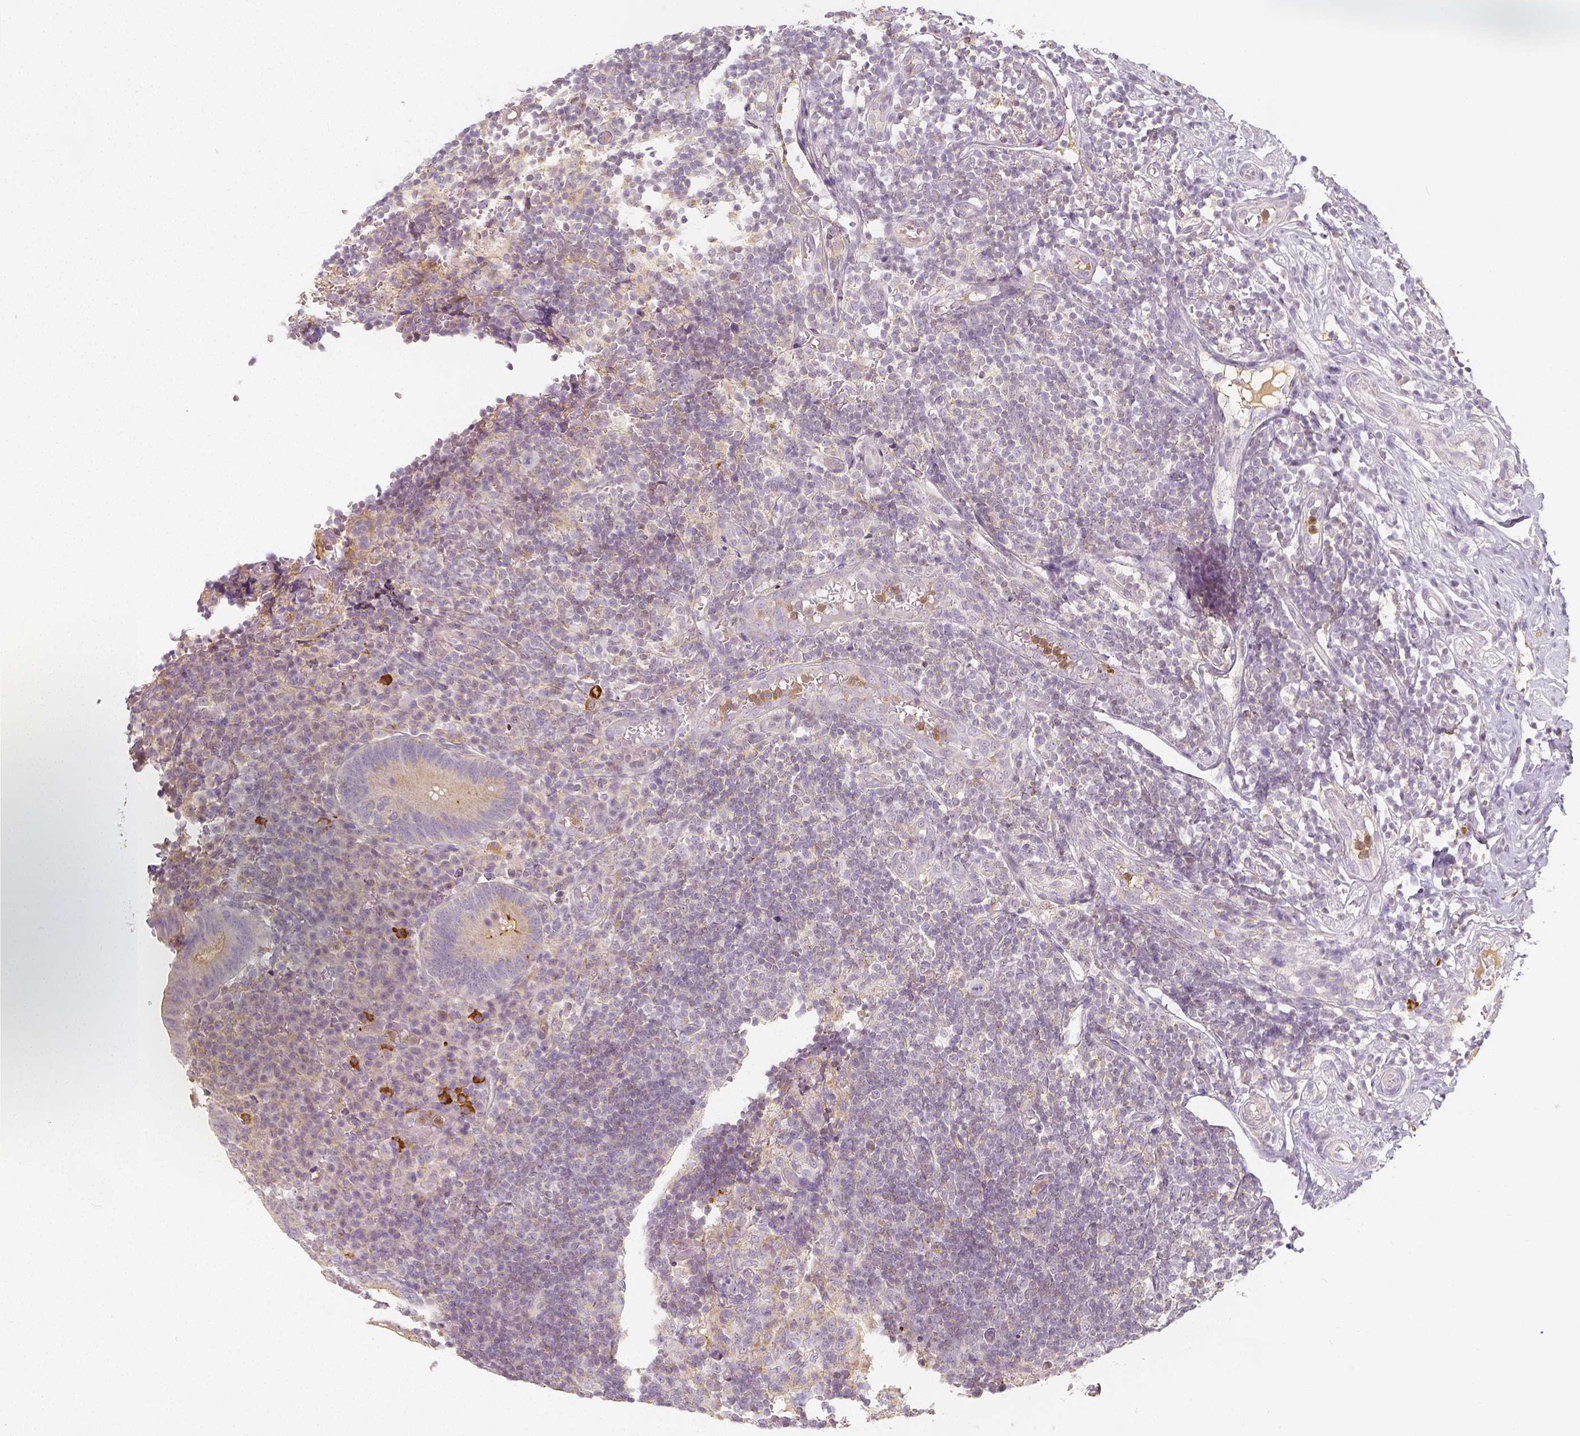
{"staining": {"intensity": "moderate", "quantity": "25%-75%", "location": "cytoplasmic/membranous"}, "tissue": "appendix", "cell_type": "Glandular cells", "image_type": "normal", "snomed": [{"axis": "morphology", "description": "Normal tissue, NOS"}, {"axis": "topography", "description": "Appendix"}], "caption": "A medium amount of moderate cytoplasmic/membranous expression is identified in about 25%-75% of glandular cells in normal appendix. (Stains: DAB in brown, nuclei in blue, Microscopy: brightfield microscopy at high magnification).", "gene": "PTPRJ", "patient": {"sex": "male", "age": 18}}